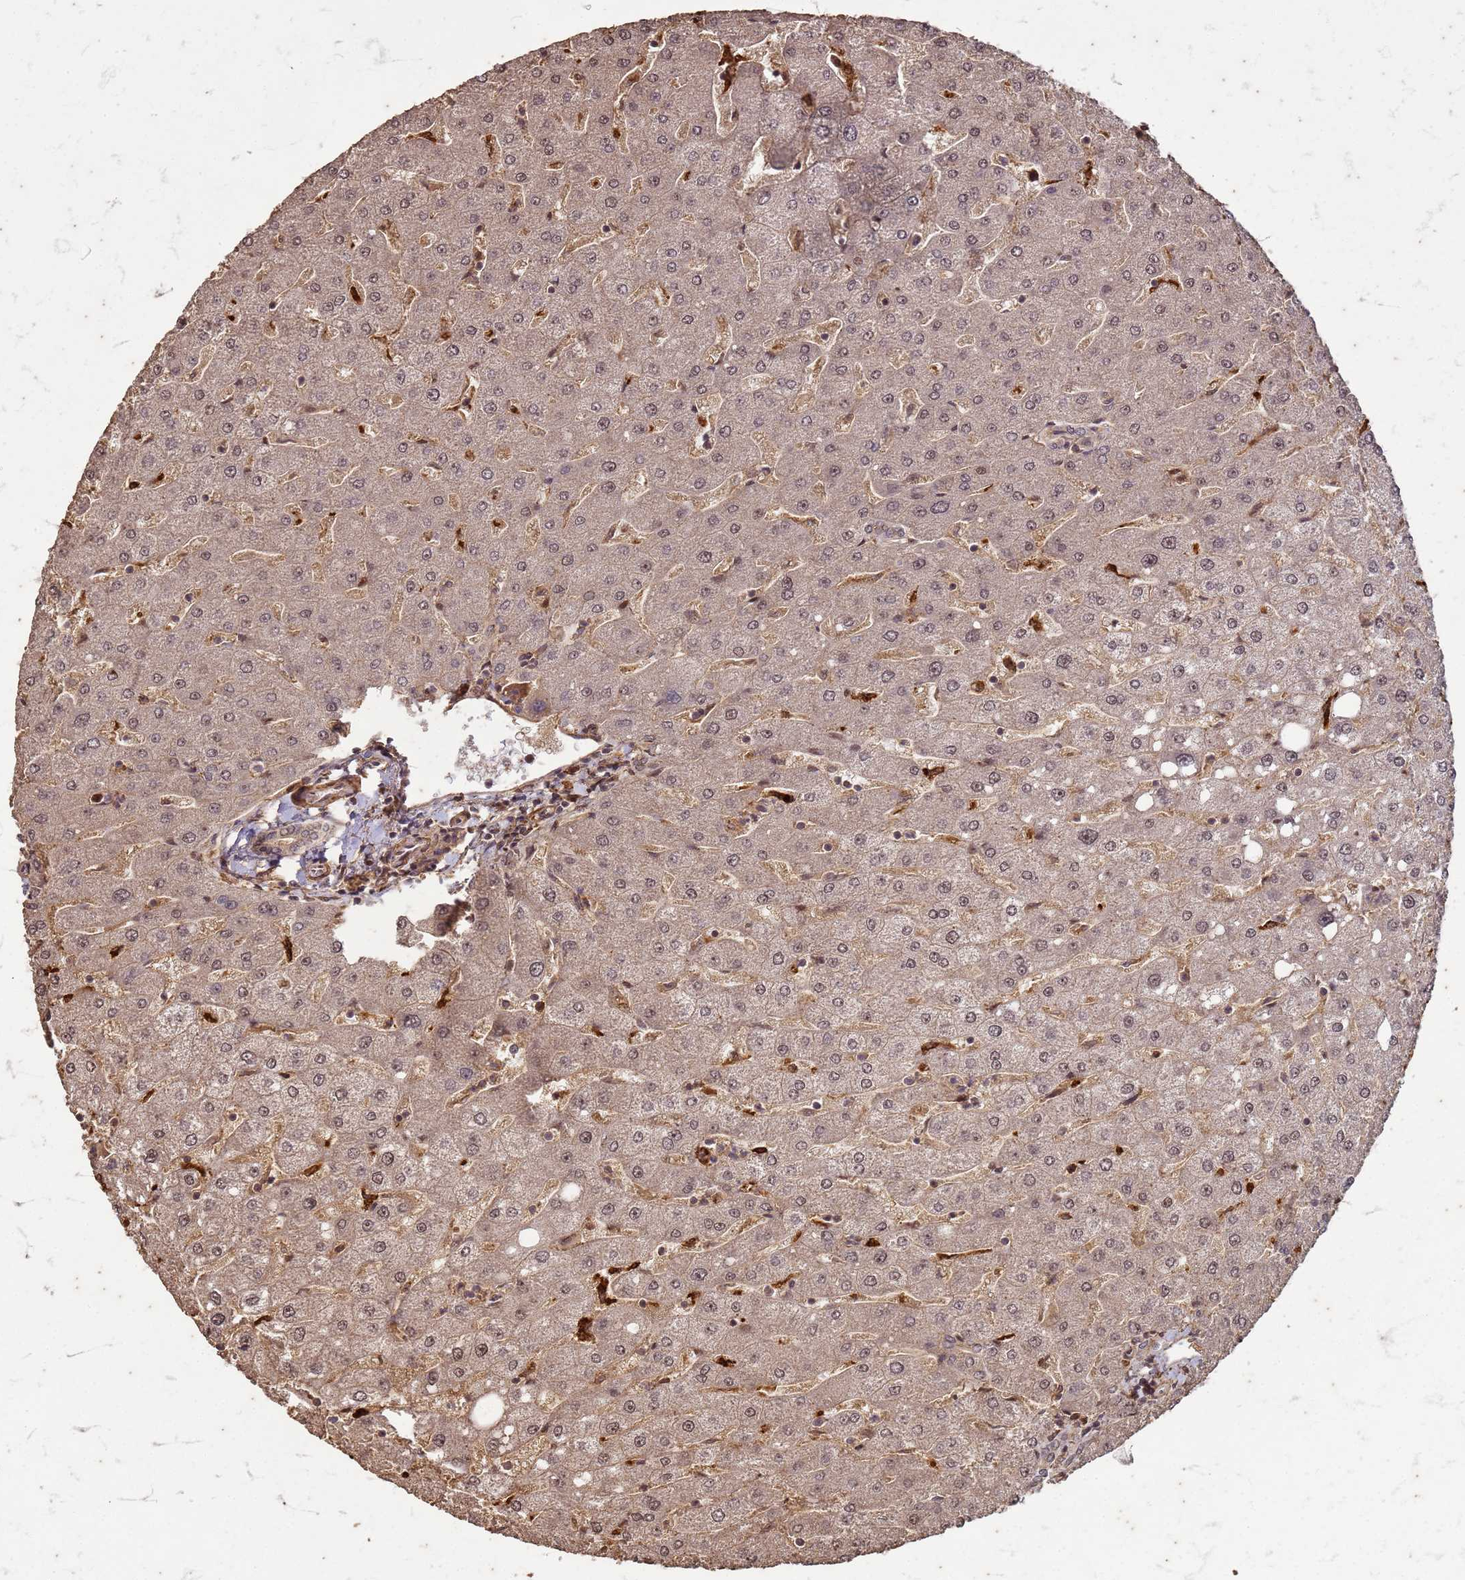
{"staining": {"intensity": "weak", "quantity": "25%-75%", "location": "cytoplasmic/membranous,nuclear"}, "tissue": "liver", "cell_type": "Cholangiocytes", "image_type": "normal", "snomed": [{"axis": "morphology", "description": "Normal tissue, NOS"}, {"axis": "topography", "description": "Liver"}], "caption": "Brown immunohistochemical staining in normal liver demonstrates weak cytoplasmic/membranous,nuclear positivity in about 25%-75% of cholangiocytes.", "gene": "KIF26A", "patient": {"sex": "male", "age": 67}}